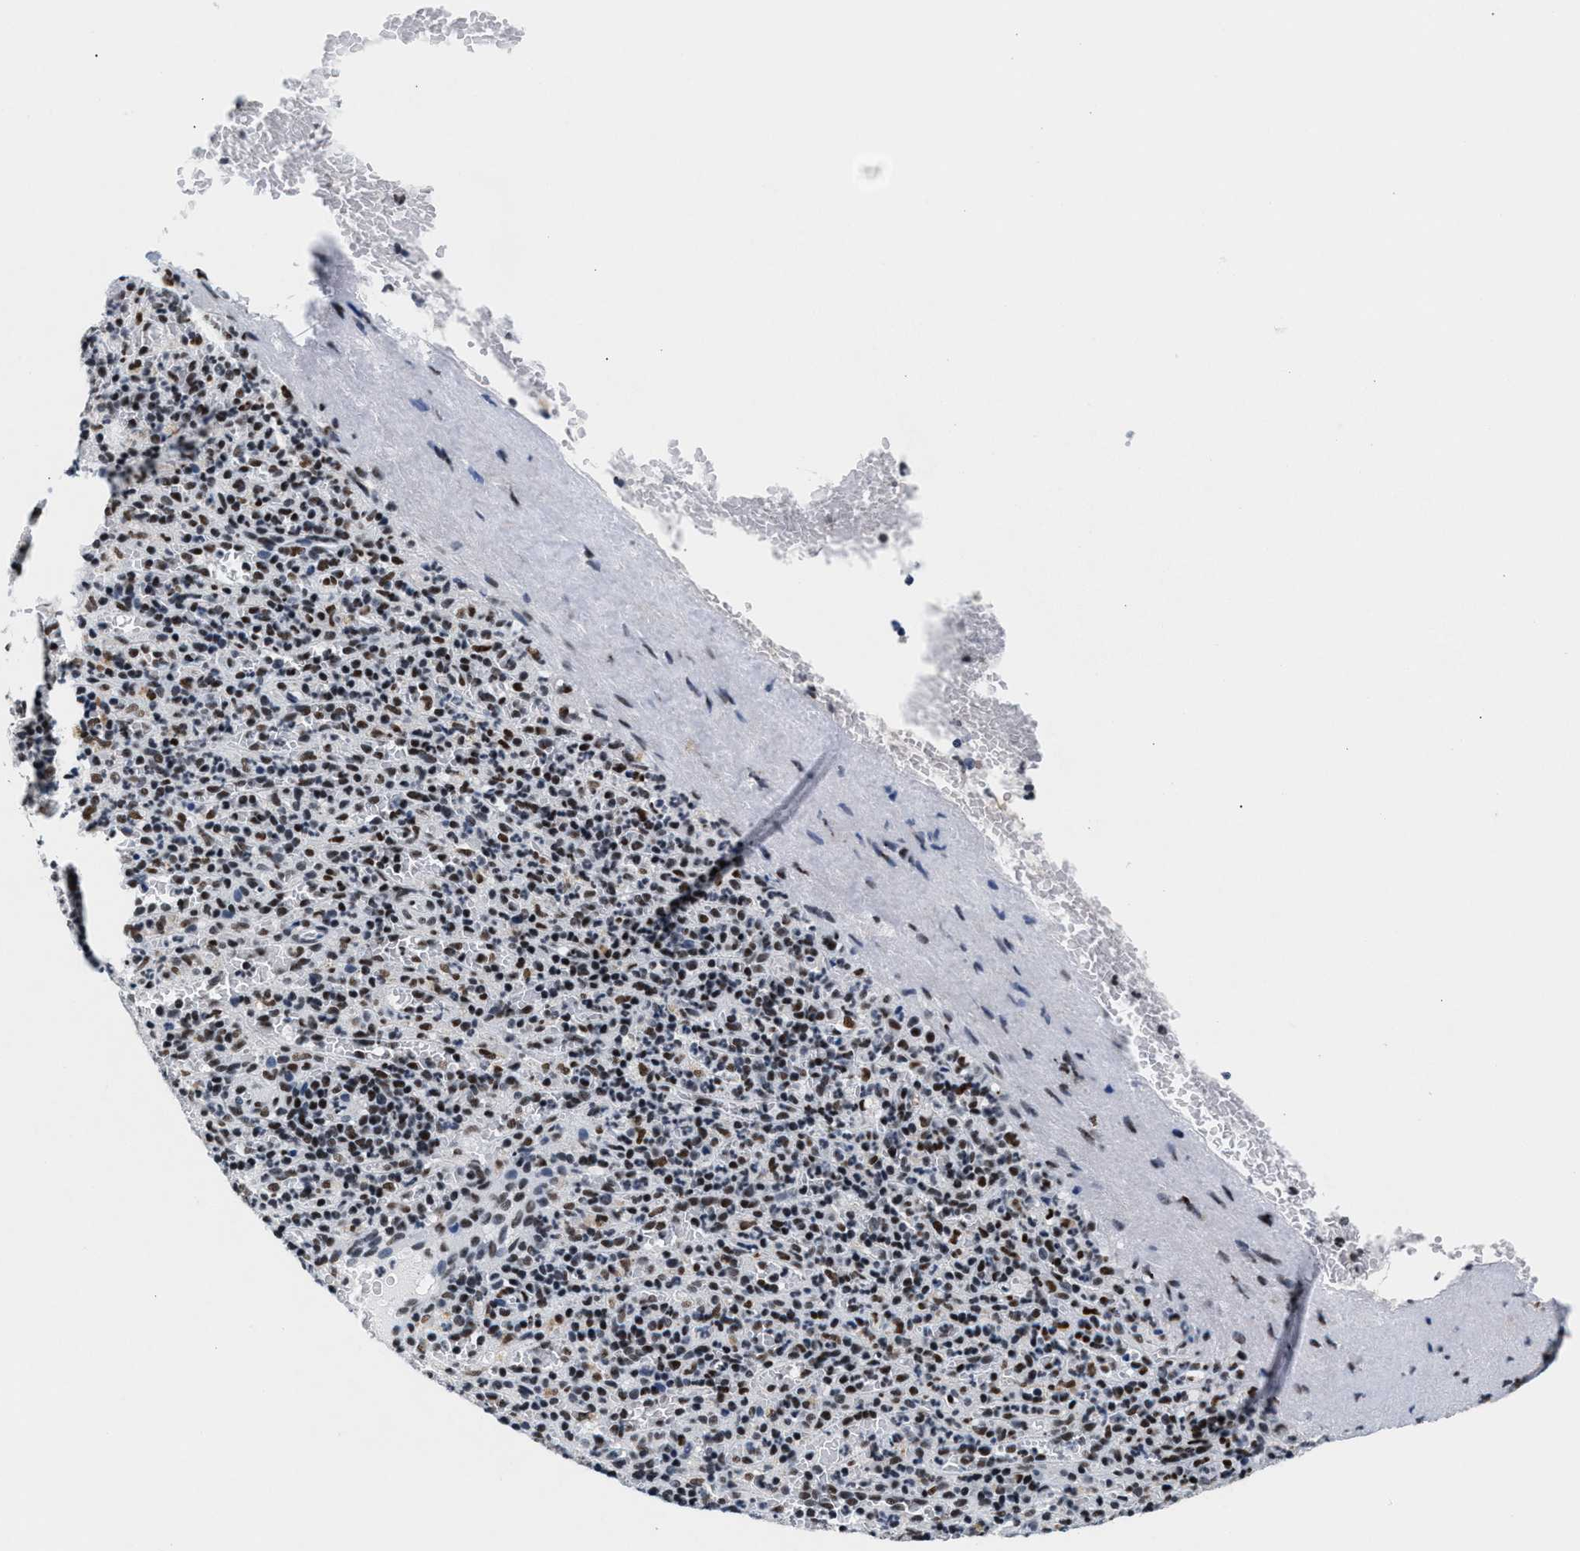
{"staining": {"intensity": "moderate", "quantity": ">75%", "location": "nuclear"}, "tissue": "spleen", "cell_type": "Cells in red pulp", "image_type": "normal", "snomed": [{"axis": "morphology", "description": "Normal tissue, NOS"}, {"axis": "topography", "description": "Spleen"}], "caption": "Immunohistochemistry (IHC) image of normal spleen: human spleen stained using immunohistochemistry (IHC) exhibits medium levels of moderate protein expression localized specifically in the nuclear of cells in red pulp, appearing as a nuclear brown color.", "gene": "RAD50", "patient": {"sex": "female", "age": 74}}